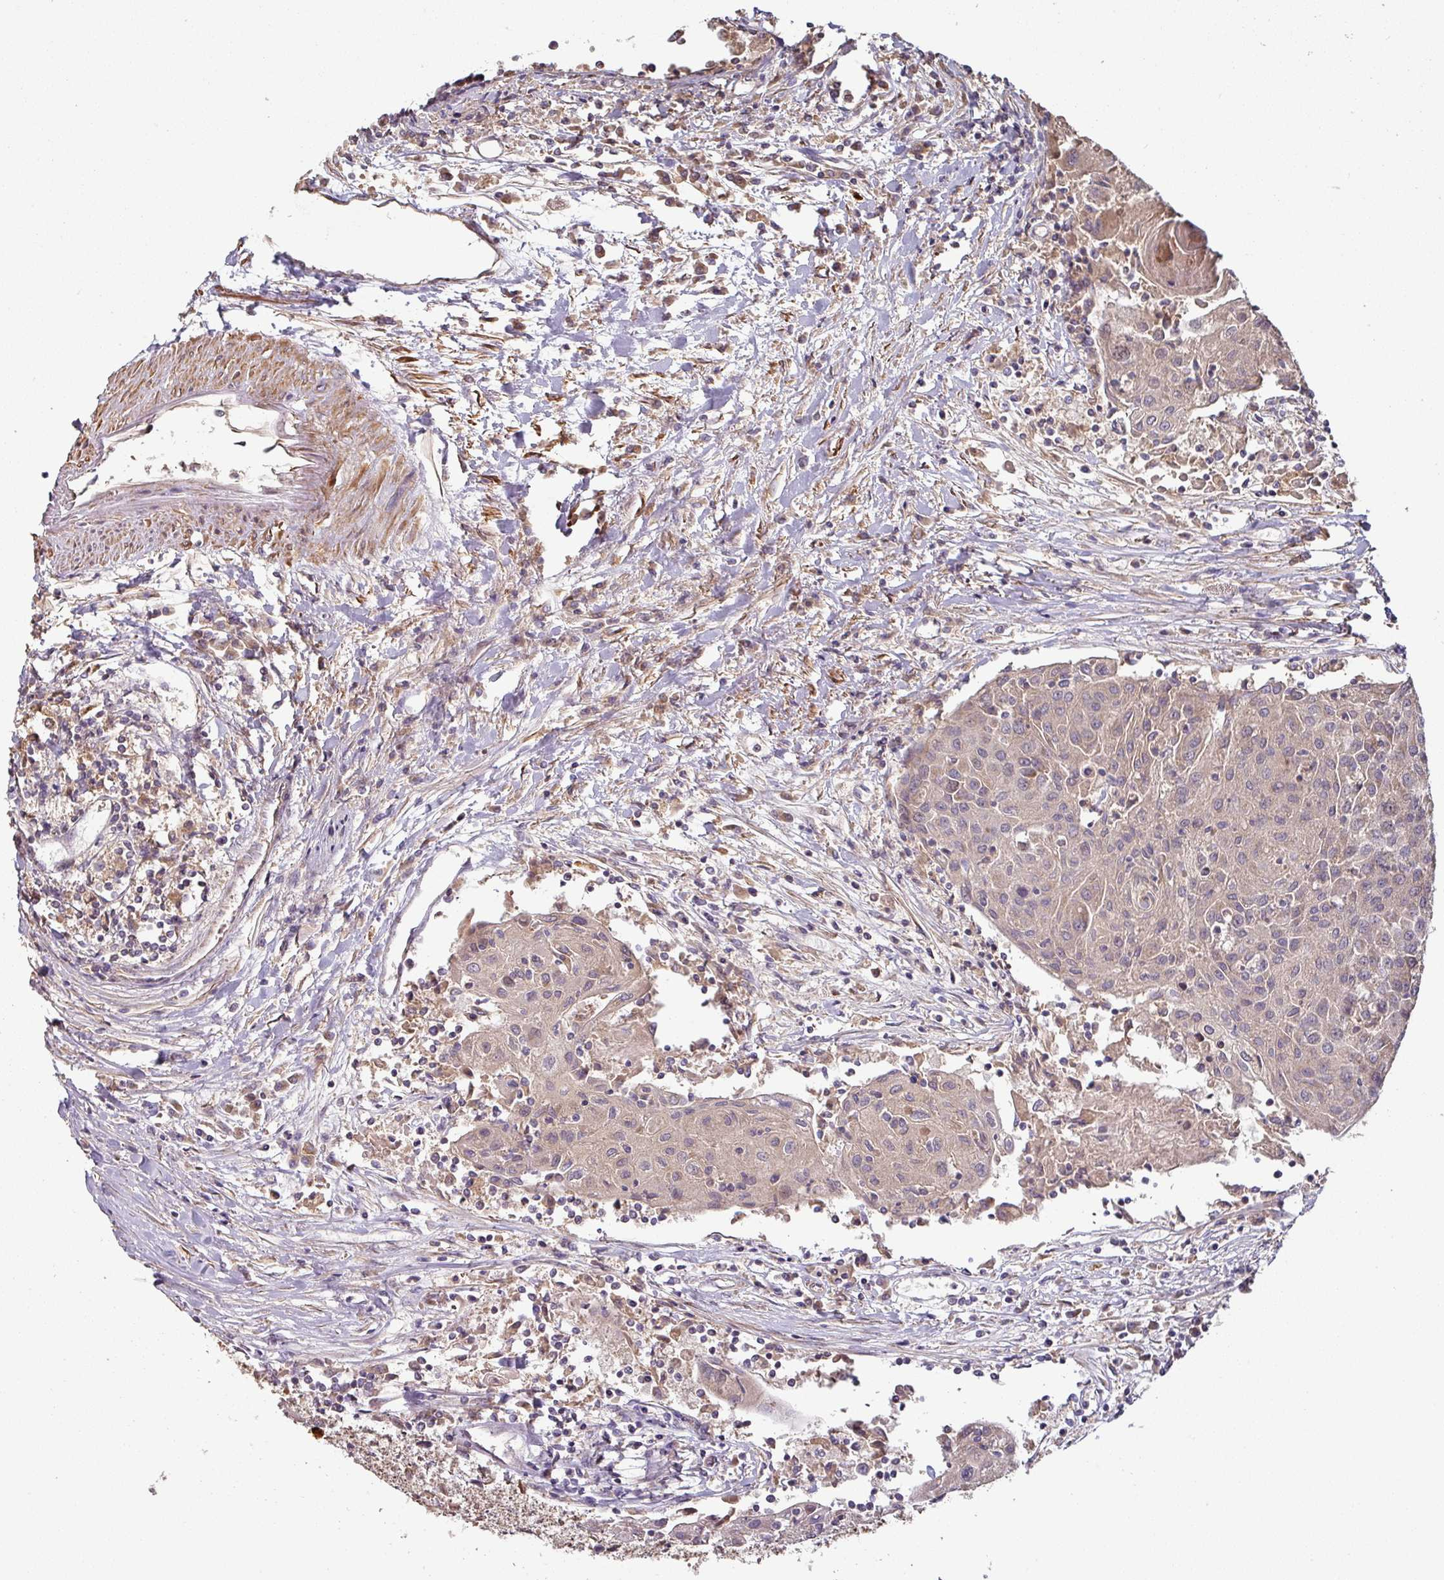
{"staining": {"intensity": "negative", "quantity": "none", "location": "none"}, "tissue": "urothelial cancer", "cell_type": "Tumor cells", "image_type": "cancer", "snomed": [{"axis": "morphology", "description": "Urothelial carcinoma, High grade"}, {"axis": "topography", "description": "Urinary bladder"}], "caption": "Urothelial cancer was stained to show a protein in brown. There is no significant positivity in tumor cells.", "gene": "SIK1", "patient": {"sex": "female", "age": 85}}